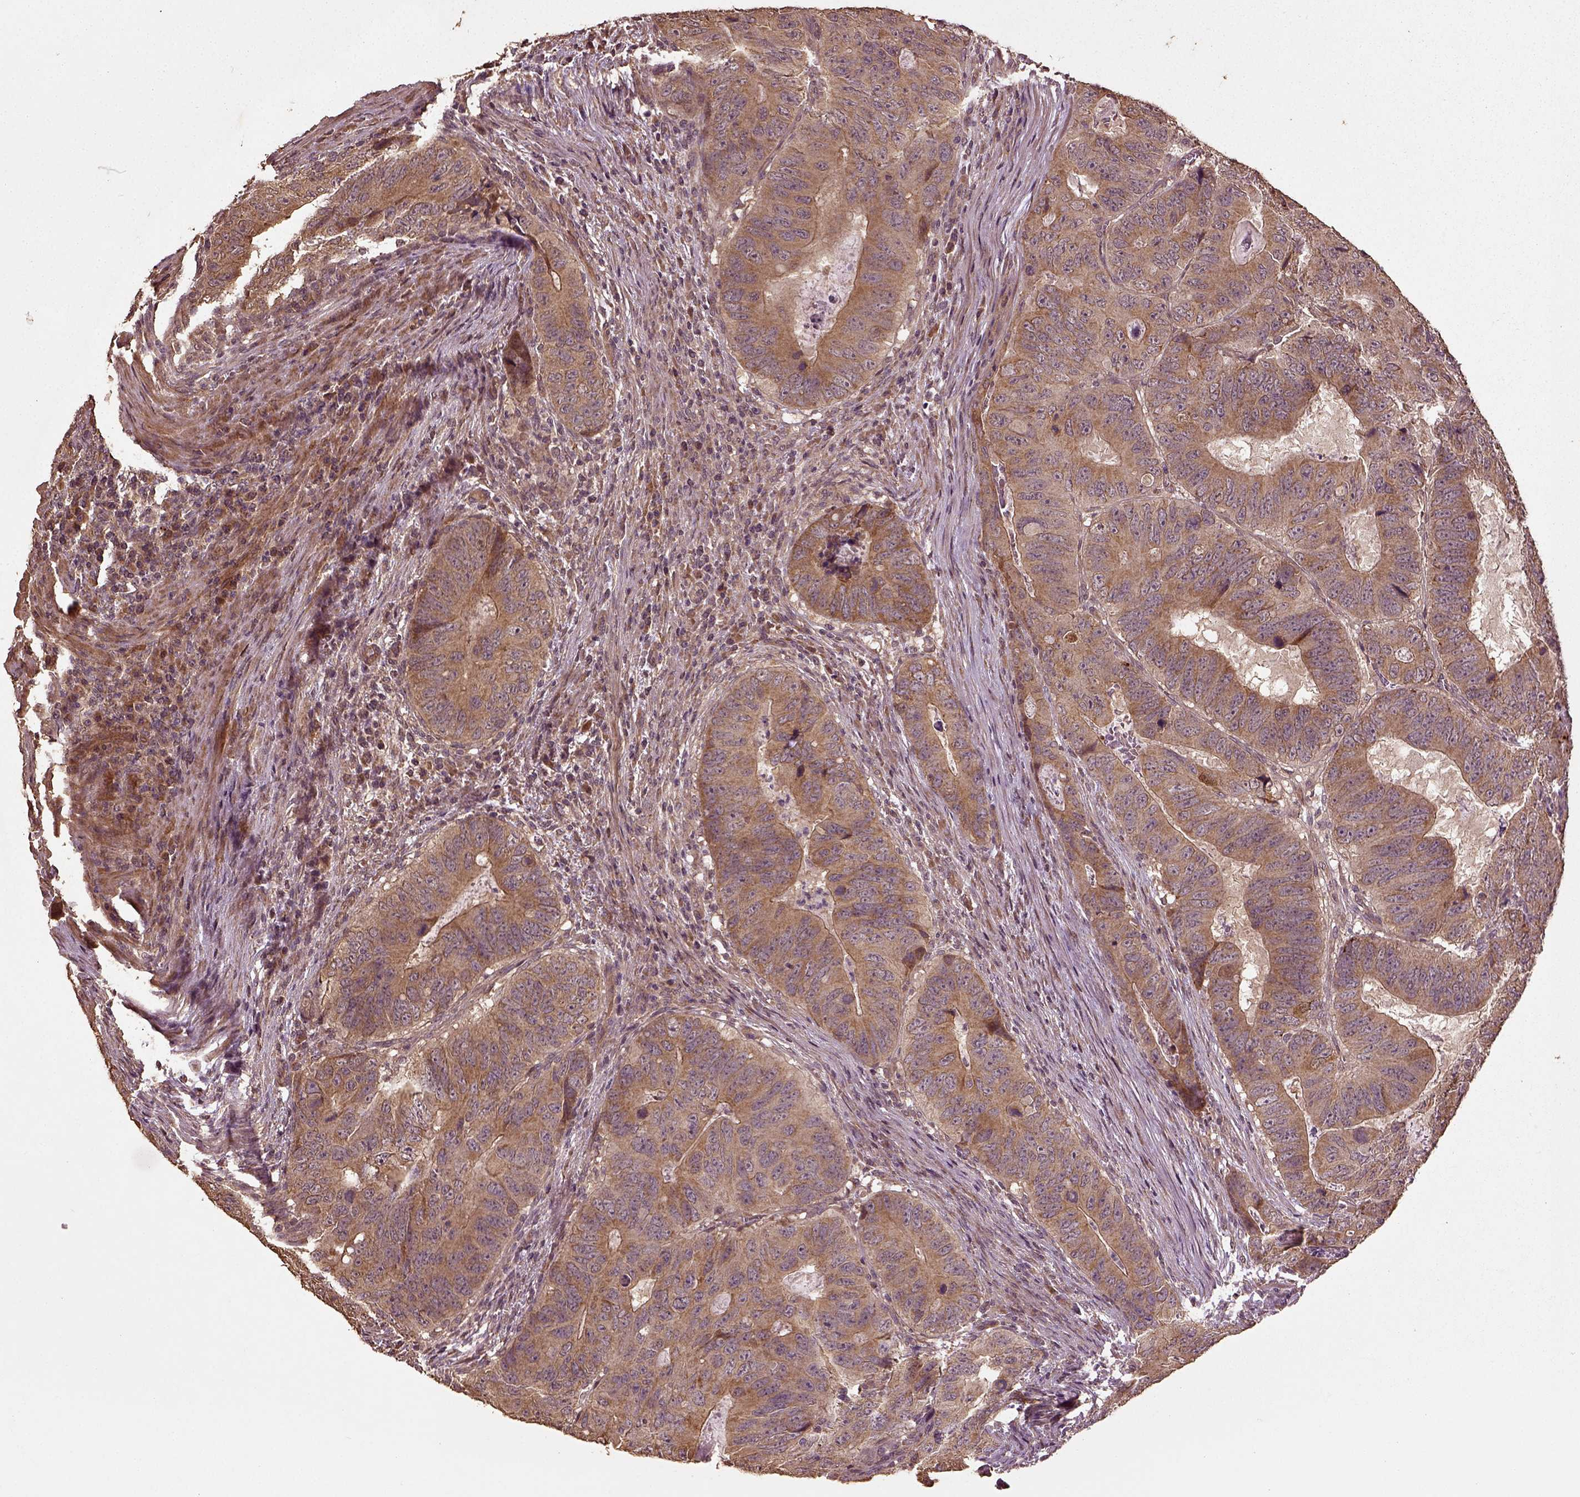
{"staining": {"intensity": "moderate", "quantity": ">75%", "location": "cytoplasmic/membranous"}, "tissue": "colorectal cancer", "cell_type": "Tumor cells", "image_type": "cancer", "snomed": [{"axis": "morphology", "description": "Adenocarcinoma, NOS"}, {"axis": "topography", "description": "Colon"}], "caption": "Moderate cytoplasmic/membranous positivity for a protein is present in approximately >75% of tumor cells of colorectal adenocarcinoma using immunohistochemistry (IHC).", "gene": "ERV3-1", "patient": {"sex": "male", "age": 79}}